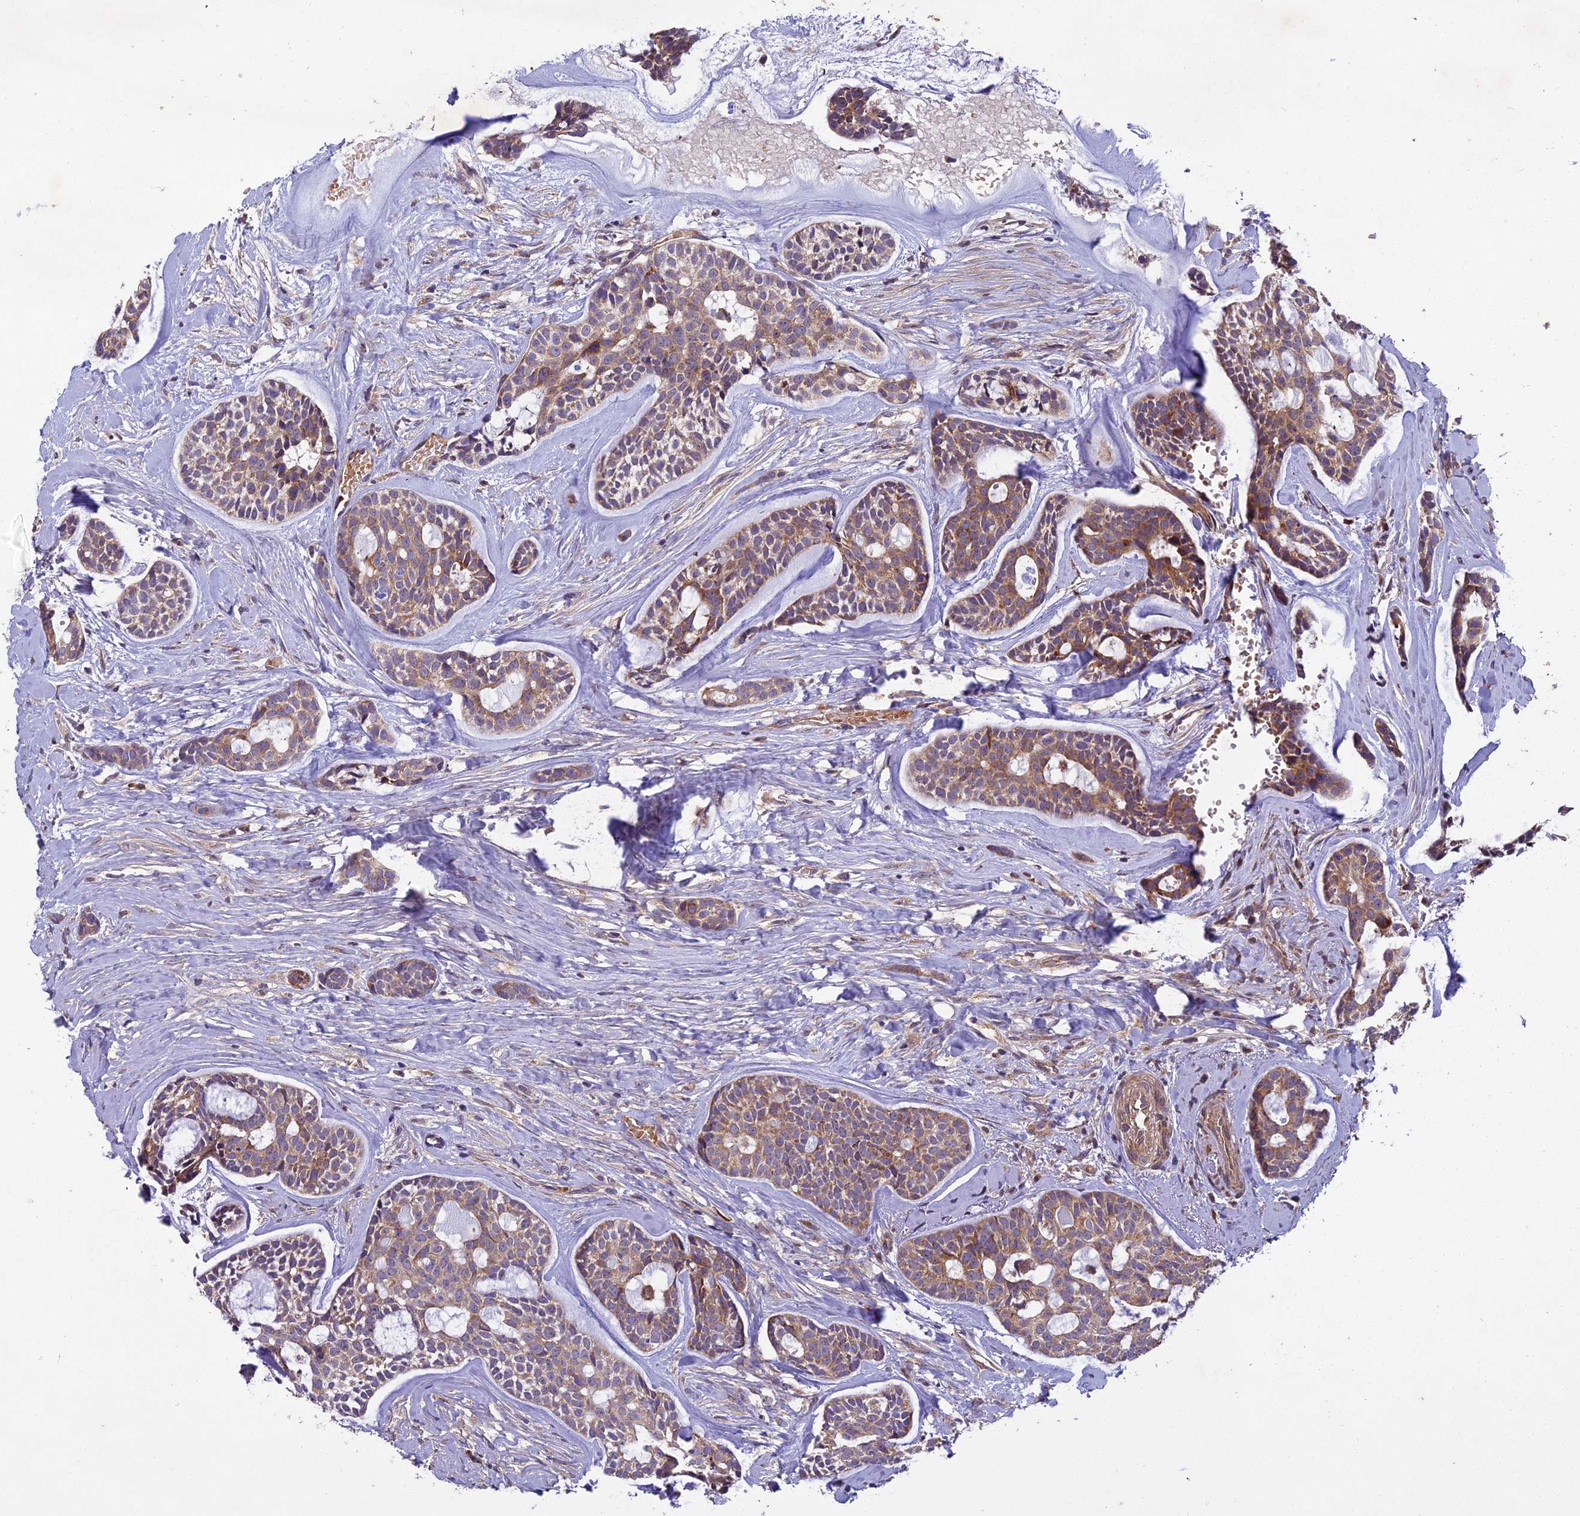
{"staining": {"intensity": "moderate", "quantity": ">75%", "location": "cytoplasmic/membranous"}, "tissue": "head and neck cancer", "cell_type": "Tumor cells", "image_type": "cancer", "snomed": [{"axis": "morphology", "description": "Normal tissue, NOS"}, {"axis": "morphology", "description": "Adenocarcinoma, NOS"}, {"axis": "topography", "description": "Subcutis"}, {"axis": "topography", "description": "Nasopharynx"}, {"axis": "topography", "description": "Head-Neck"}], "caption": "Immunohistochemical staining of head and neck cancer (adenocarcinoma) demonstrates medium levels of moderate cytoplasmic/membranous positivity in approximately >75% of tumor cells.", "gene": "CENPL", "patient": {"sex": "female", "age": 73}}